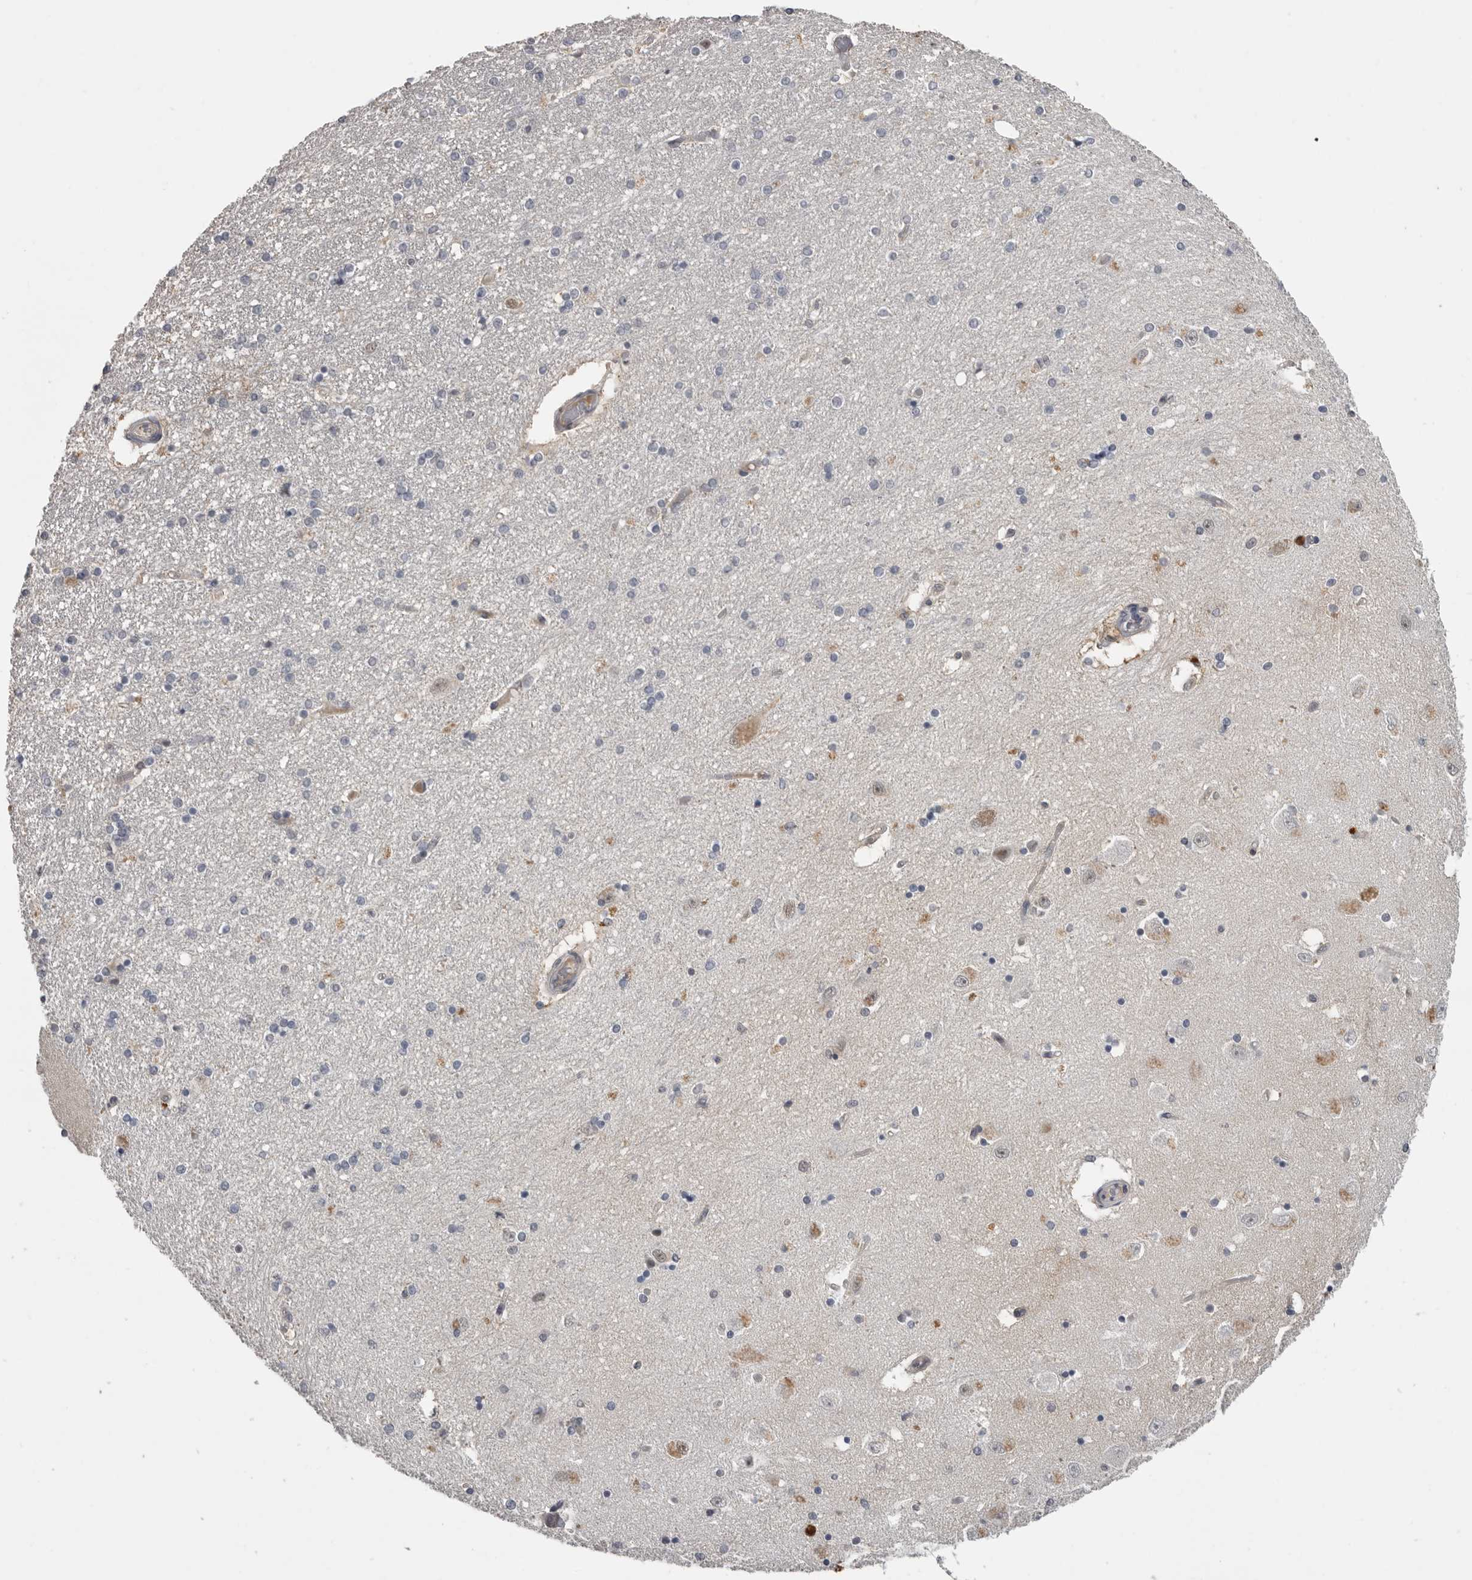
{"staining": {"intensity": "strong", "quantity": "<25%", "location": "cytoplasmic/membranous"}, "tissue": "hippocampus", "cell_type": "Glial cells", "image_type": "normal", "snomed": [{"axis": "morphology", "description": "Normal tissue, NOS"}, {"axis": "topography", "description": "Hippocampus"}], "caption": "Approximately <25% of glial cells in normal human hippocampus demonstrate strong cytoplasmic/membranous protein expression as visualized by brown immunohistochemical staining.", "gene": "PLEKHF1", "patient": {"sex": "female", "age": 54}}